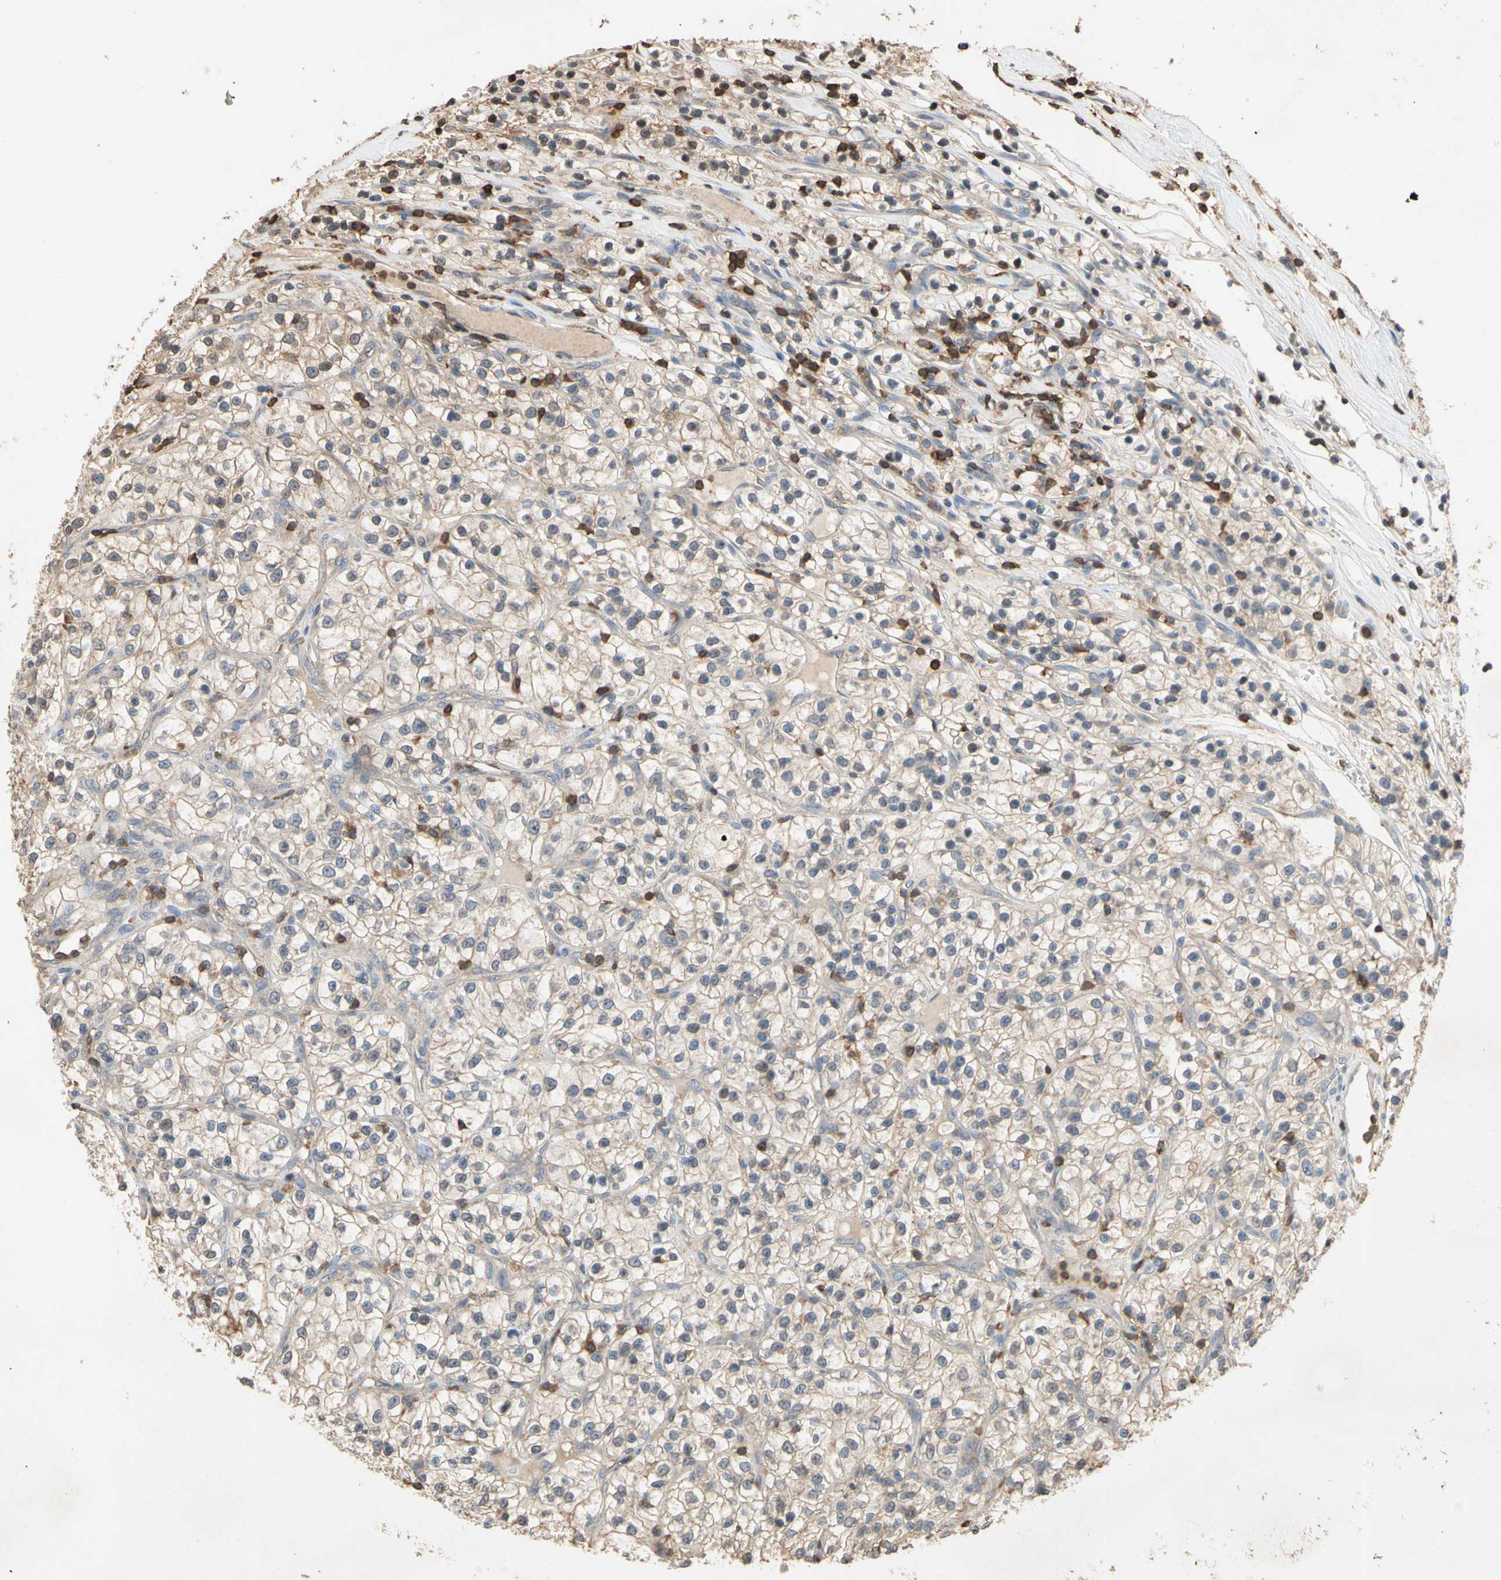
{"staining": {"intensity": "weak", "quantity": "25%-75%", "location": "cytoplasmic/membranous"}, "tissue": "renal cancer", "cell_type": "Tumor cells", "image_type": "cancer", "snomed": [{"axis": "morphology", "description": "Adenocarcinoma, NOS"}, {"axis": "topography", "description": "Kidney"}], "caption": "An image of human adenocarcinoma (renal) stained for a protein shows weak cytoplasmic/membranous brown staining in tumor cells.", "gene": "MAP3K10", "patient": {"sex": "female", "age": 57}}